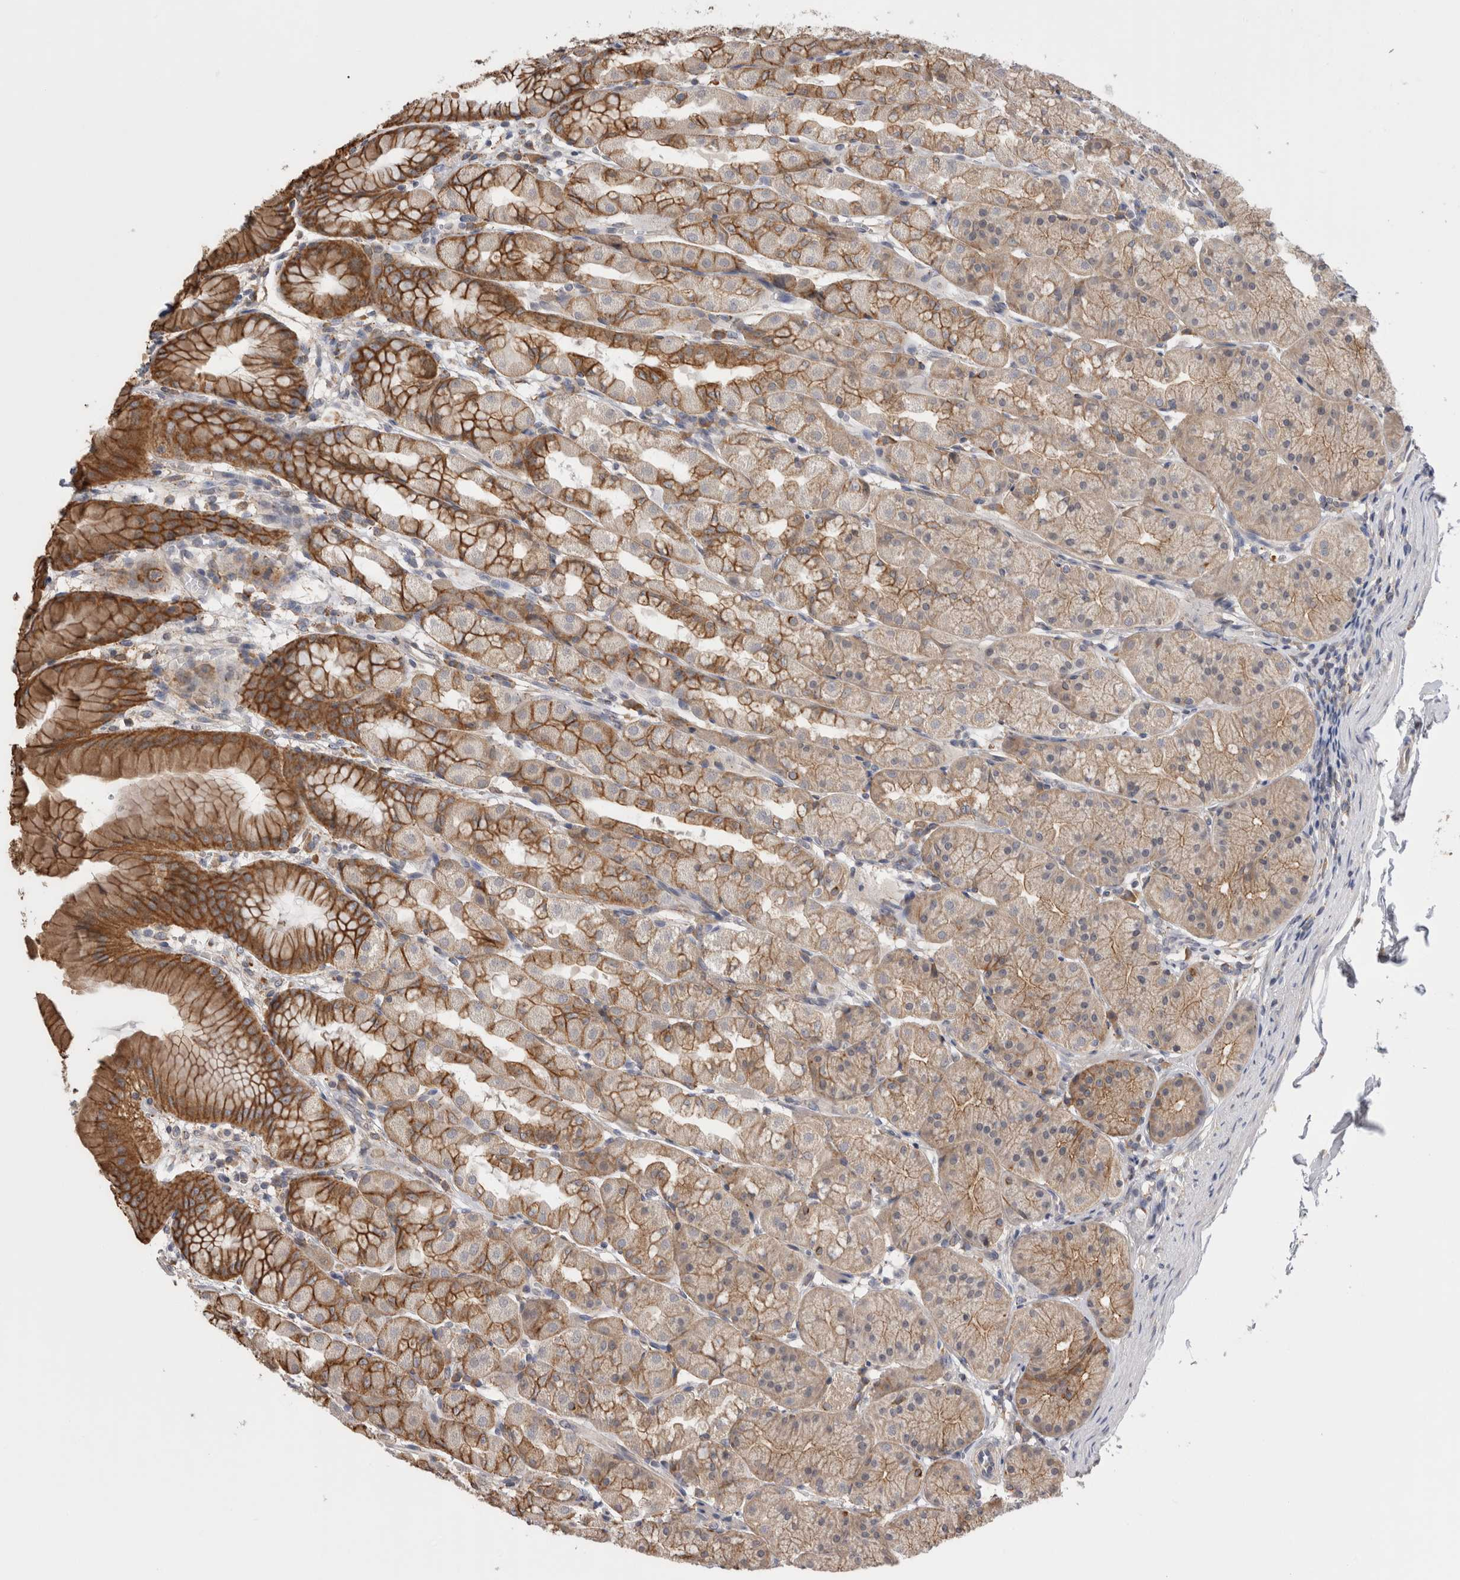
{"staining": {"intensity": "moderate", "quantity": "25%-75%", "location": "cytoplasmic/membranous"}, "tissue": "stomach", "cell_type": "Glandular cells", "image_type": "normal", "snomed": [{"axis": "morphology", "description": "Normal tissue, NOS"}, {"axis": "topography", "description": "Stomach"}], "caption": "Human stomach stained with a brown dye shows moderate cytoplasmic/membranous positive staining in approximately 25%-75% of glandular cells.", "gene": "SMAP2", "patient": {"sex": "male", "age": 42}}